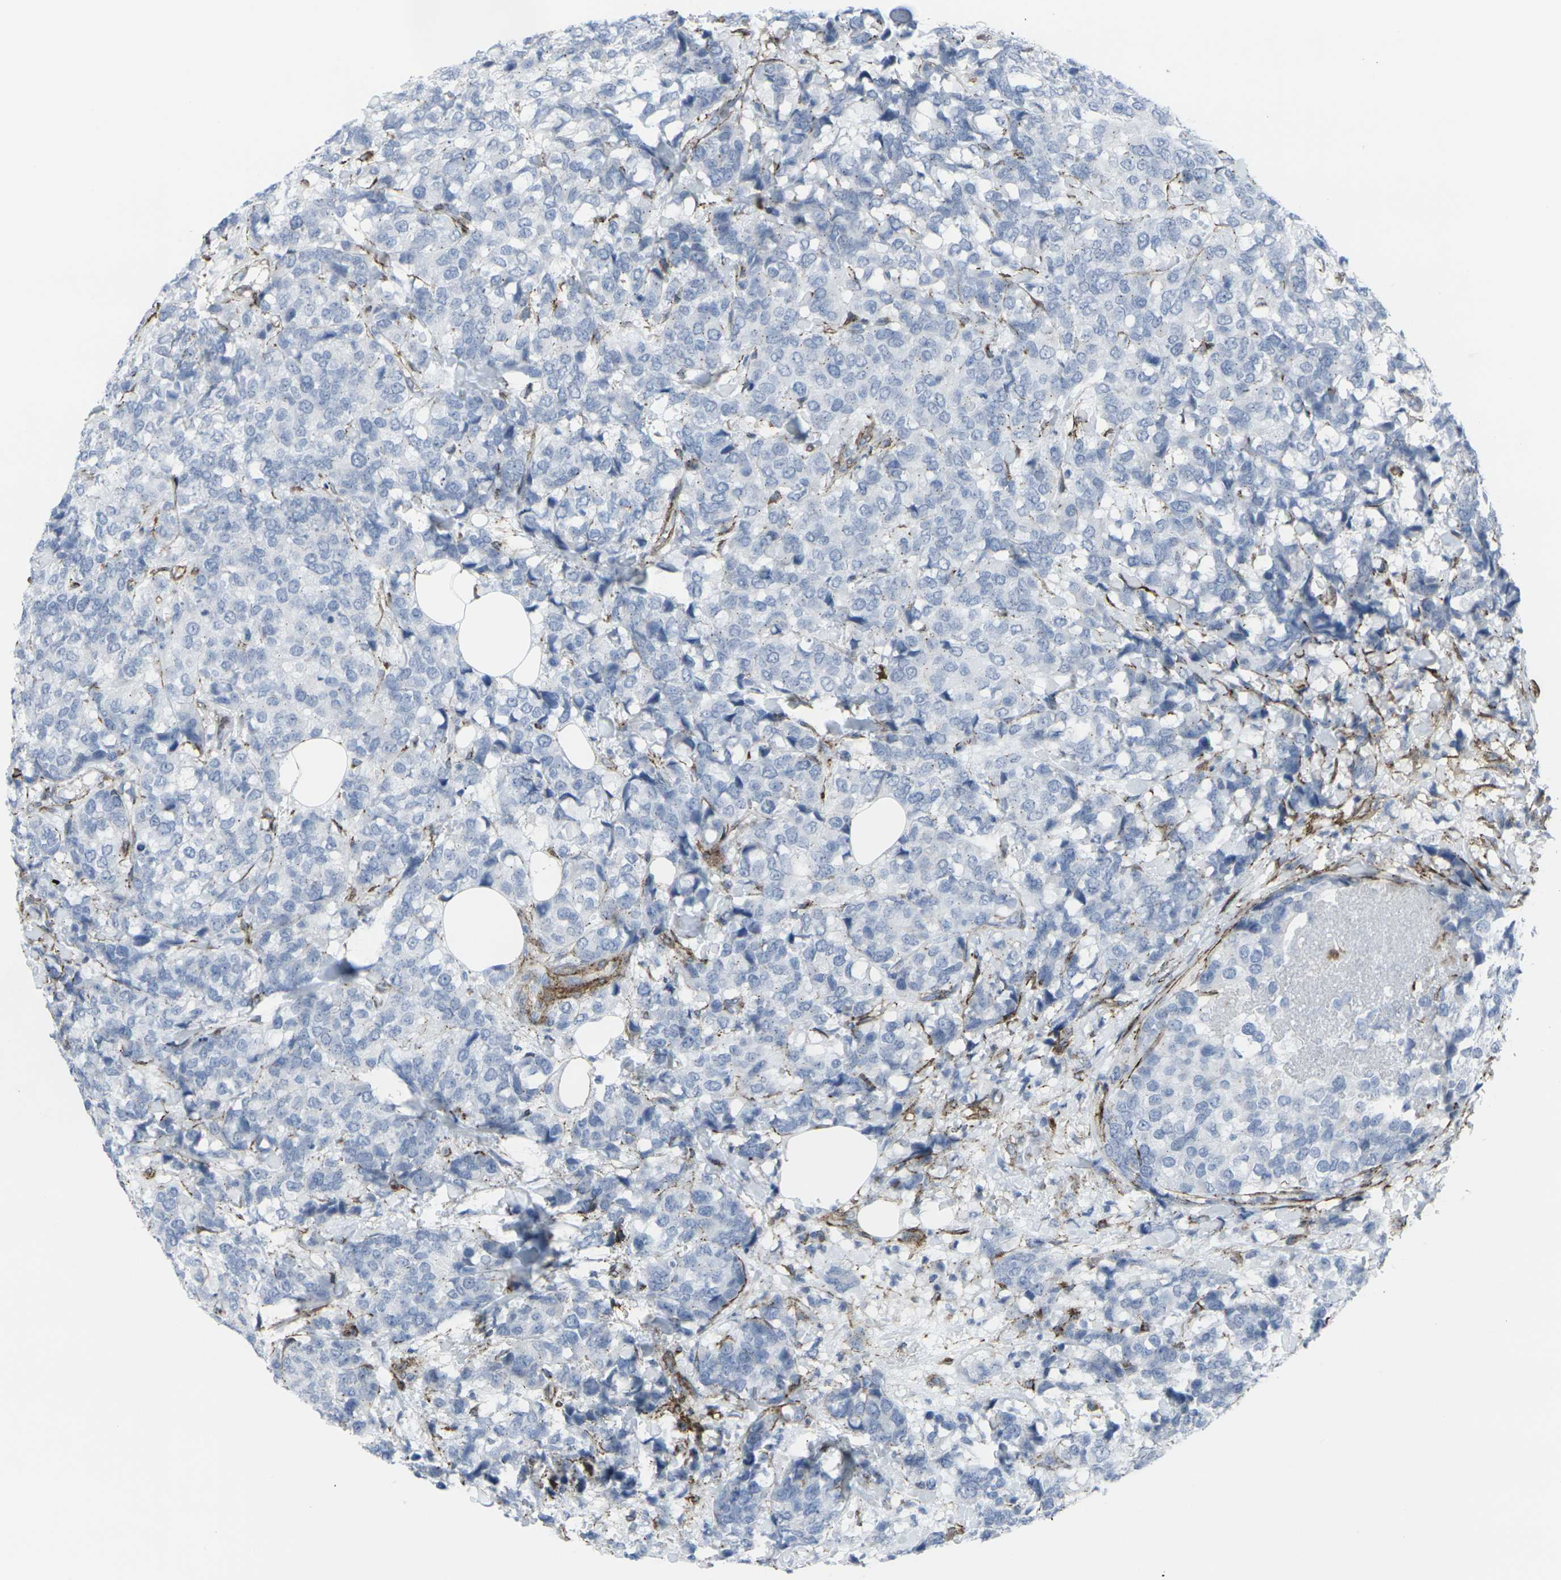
{"staining": {"intensity": "negative", "quantity": "none", "location": "none"}, "tissue": "breast cancer", "cell_type": "Tumor cells", "image_type": "cancer", "snomed": [{"axis": "morphology", "description": "Lobular carcinoma"}, {"axis": "topography", "description": "Breast"}], "caption": "Immunohistochemistry (IHC) photomicrograph of human breast cancer stained for a protein (brown), which reveals no positivity in tumor cells.", "gene": "CDH11", "patient": {"sex": "female", "age": 59}}